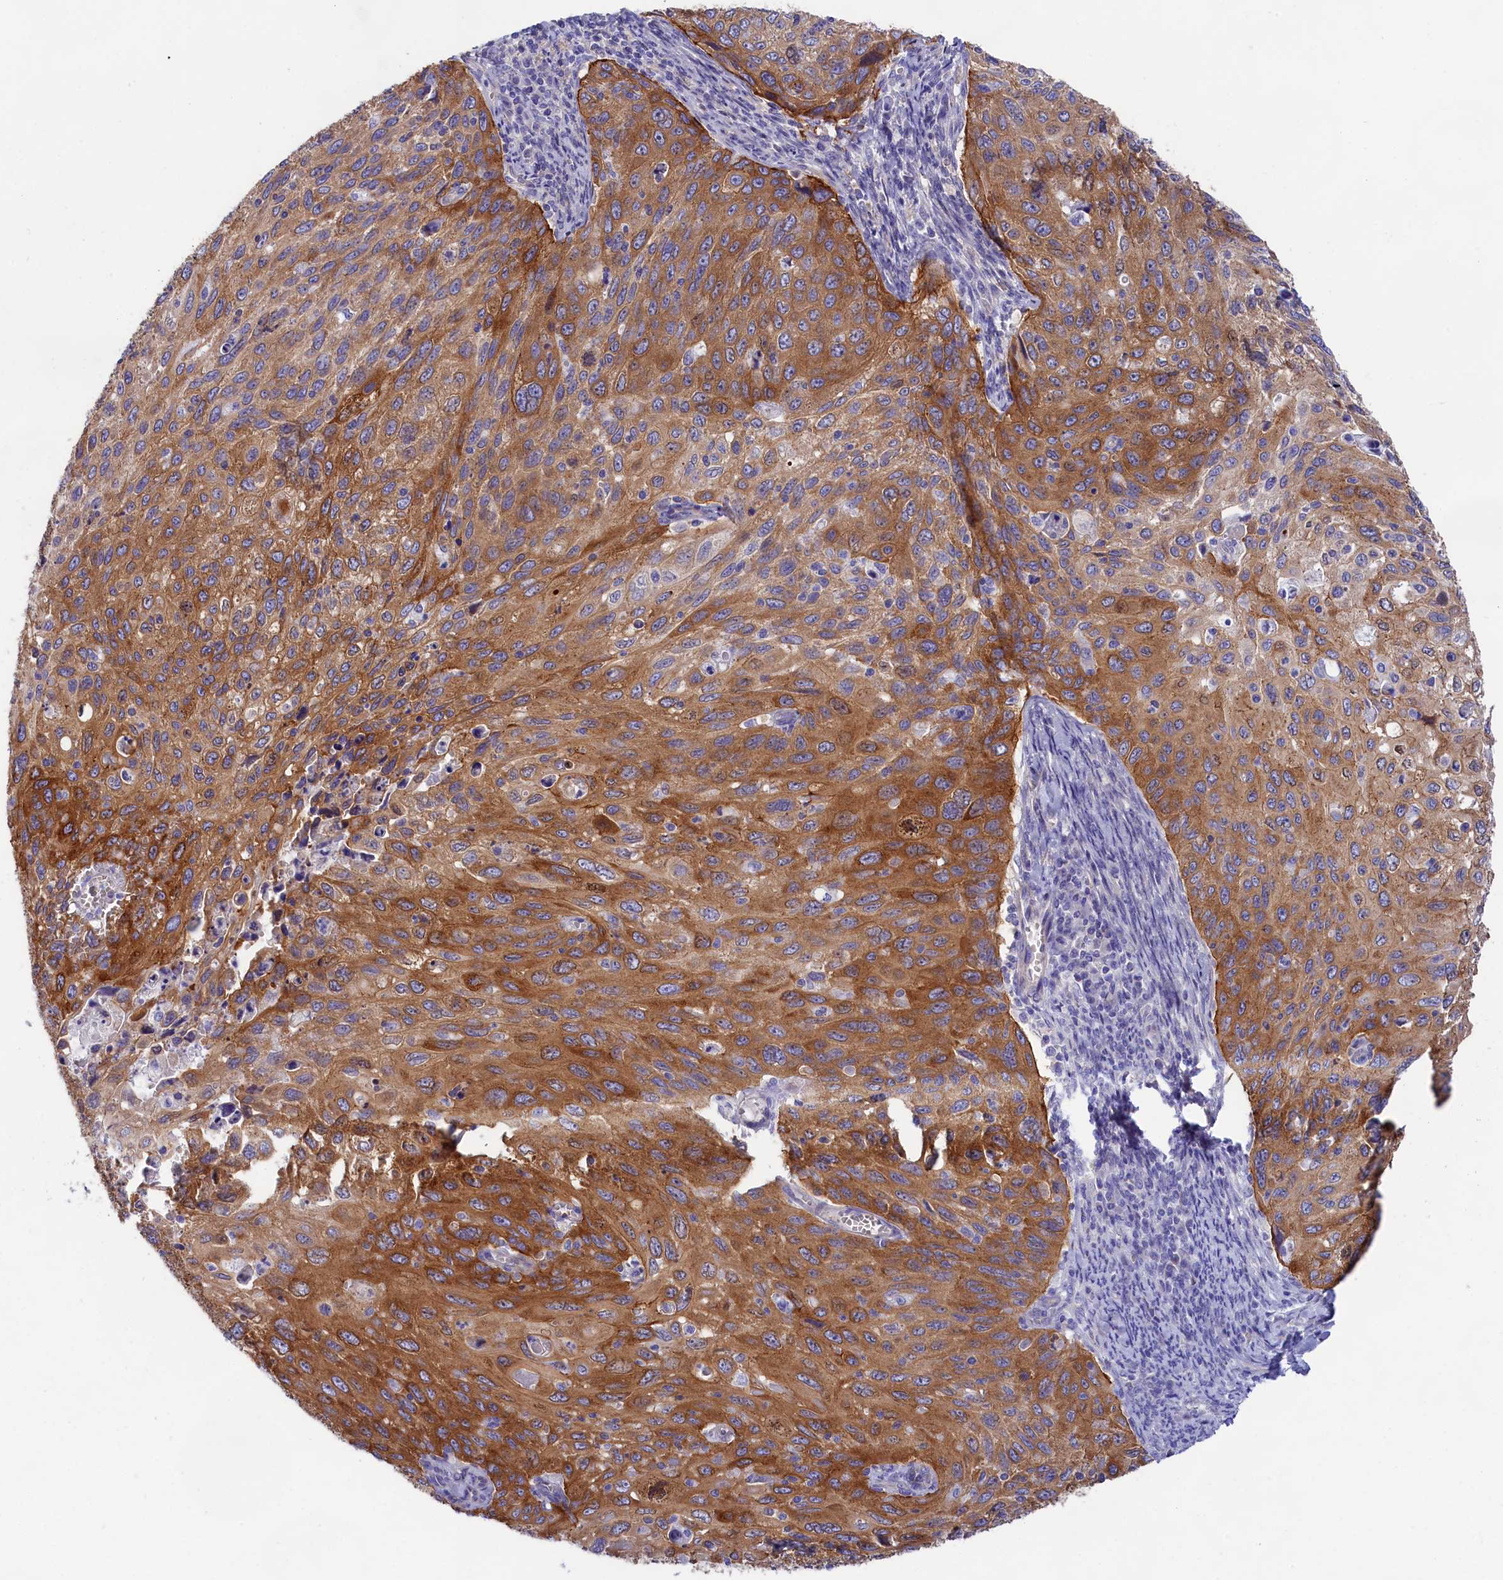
{"staining": {"intensity": "strong", "quantity": ">75%", "location": "cytoplasmic/membranous"}, "tissue": "cervical cancer", "cell_type": "Tumor cells", "image_type": "cancer", "snomed": [{"axis": "morphology", "description": "Squamous cell carcinoma, NOS"}, {"axis": "topography", "description": "Cervix"}], "caption": "Brown immunohistochemical staining in squamous cell carcinoma (cervical) reveals strong cytoplasmic/membranous staining in about >75% of tumor cells. (IHC, brightfield microscopy, high magnification).", "gene": "PPP1R13L", "patient": {"sex": "female", "age": 70}}